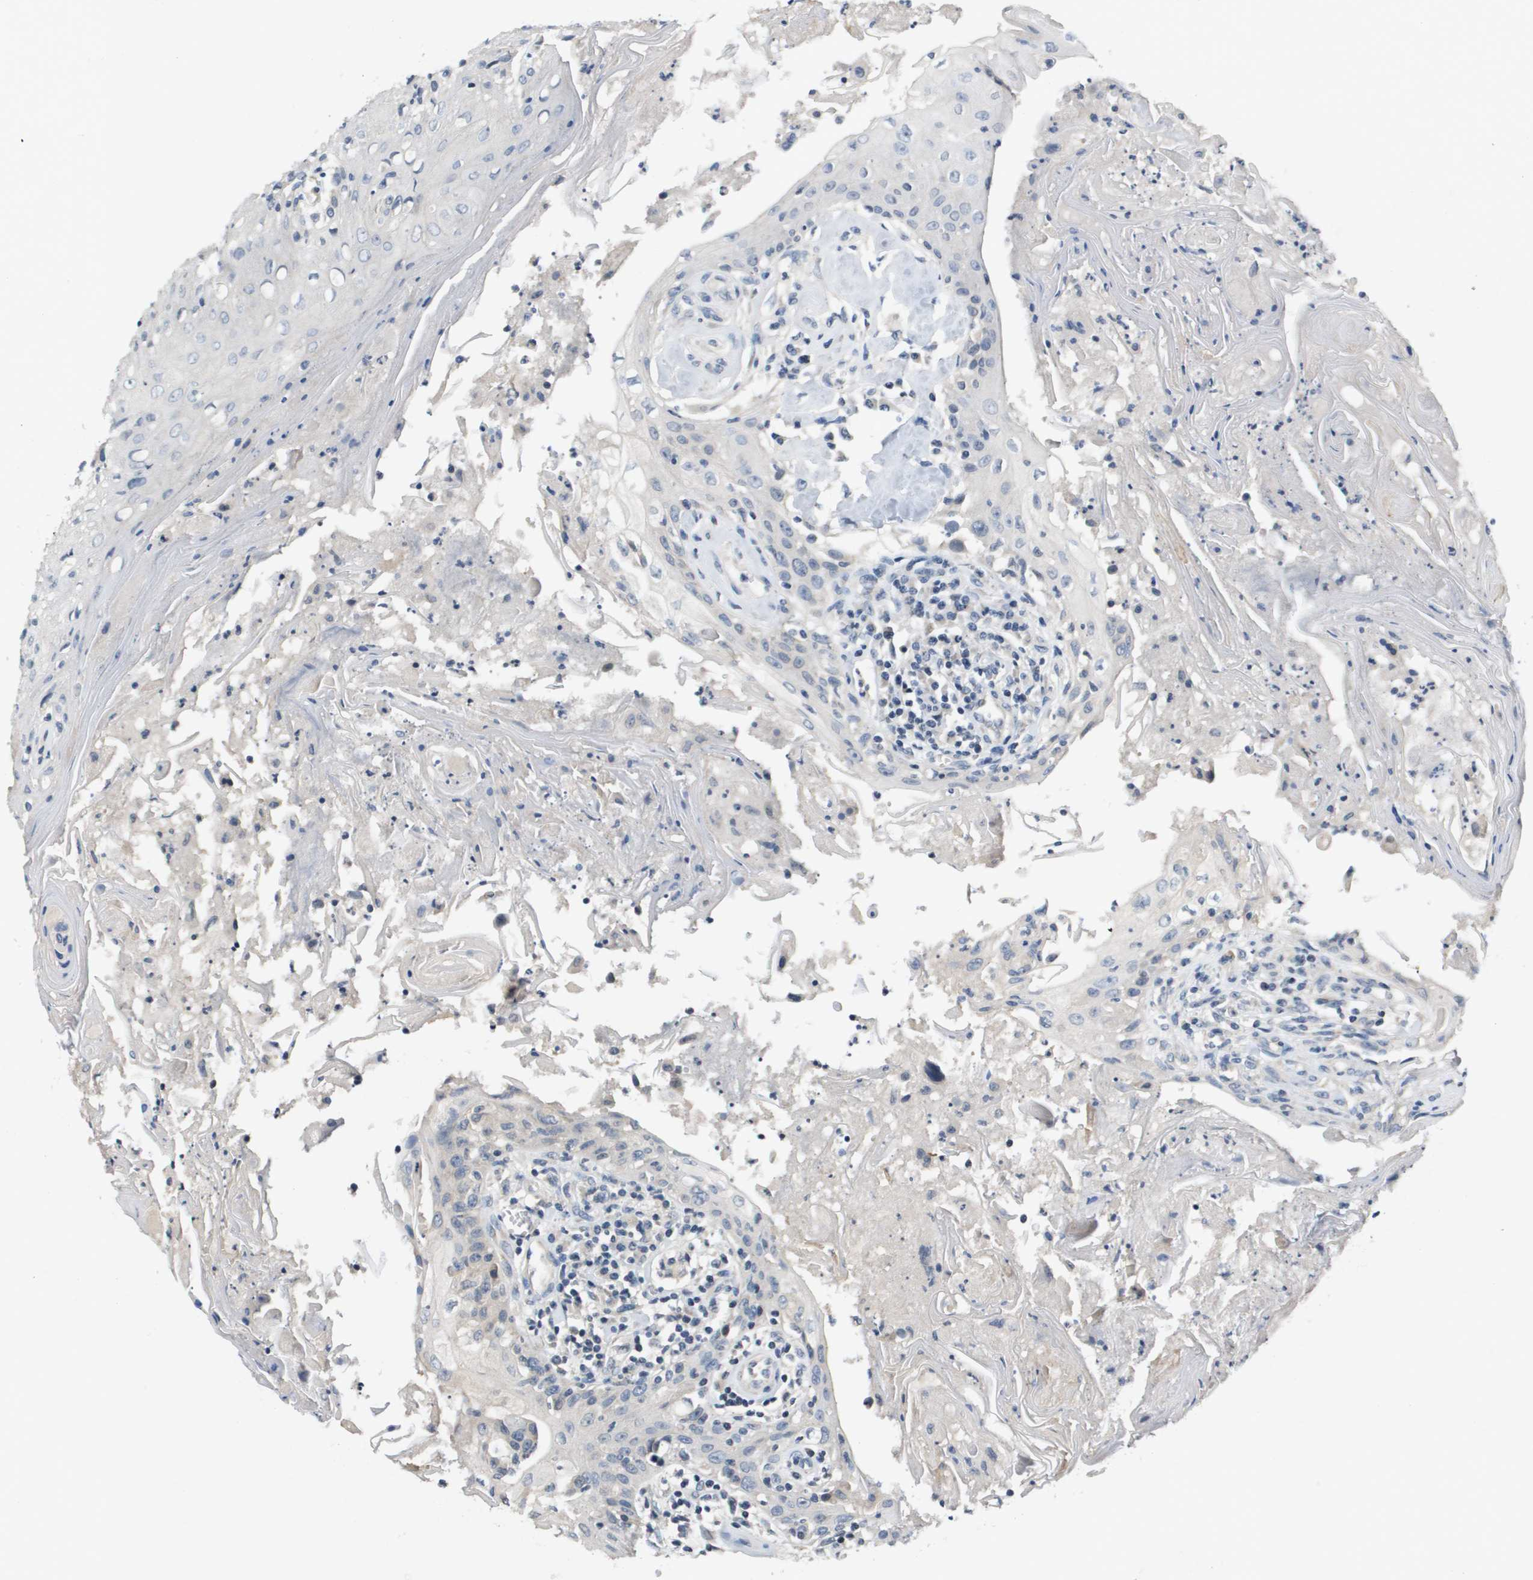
{"staining": {"intensity": "negative", "quantity": "none", "location": "none"}, "tissue": "head and neck cancer", "cell_type": "Tumor cells", "image_type": "cancer", "snomed": [{"axis": "morphology", "description": "Squamous cell carcinoma, NOS"}, {"axis": "topography", "description": "Oral tissue"}, {"axis": "topography", "description": "Head-Neck"}], "caption": "DAB (3,3'-diaminobenzidine) immunohistochemical staining of head and neck squamous cell carcinoma reveals no significant staining in tumor cells. The staining was performed using DAB to visualize the protein expression in brown, while the nuclei were stained in blue with hematoxylin (Magnification: 20x).", "gene": "CAPN11", "patient": {"sex": "female", "age": 76}}